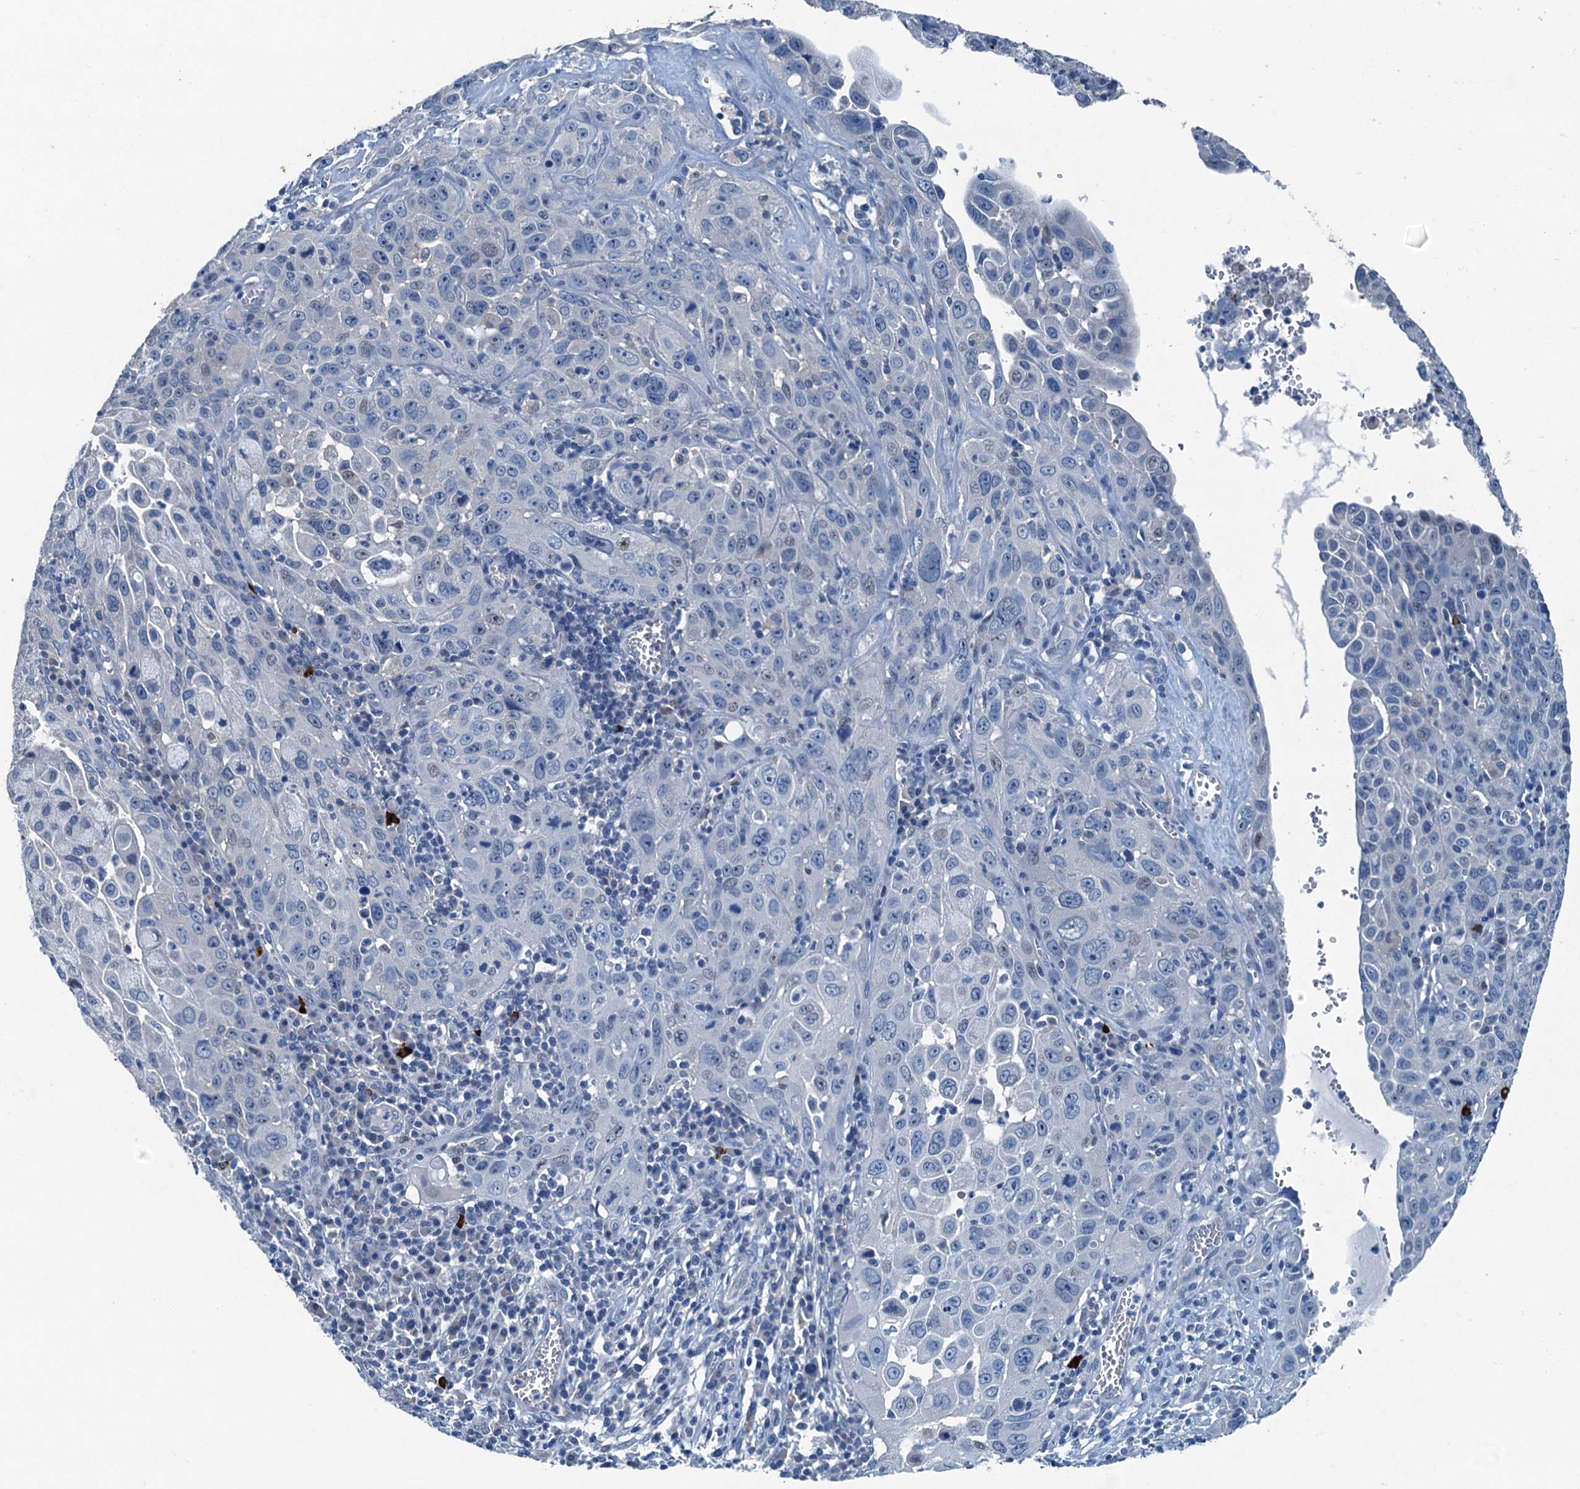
{"staining": {"intensity": "negative", "quantity": "none", "location": "none"}, "tissue": "cervical cancer", "cell_type": "Tumor cells", "image_type": "cancer", "snomed": [{"axis": "morphology", "description": "Squamous cell carcinoma, NOS"}, {"axis": "topography", "description": "Cervix"}], "caption": "Human cervical cancer stained for a protein using immunohistochemistry (IHC) demonstrates no expression in tumor cells.", "gene": "CBLIF", "patient": {"sex": "female", "age": 42}}